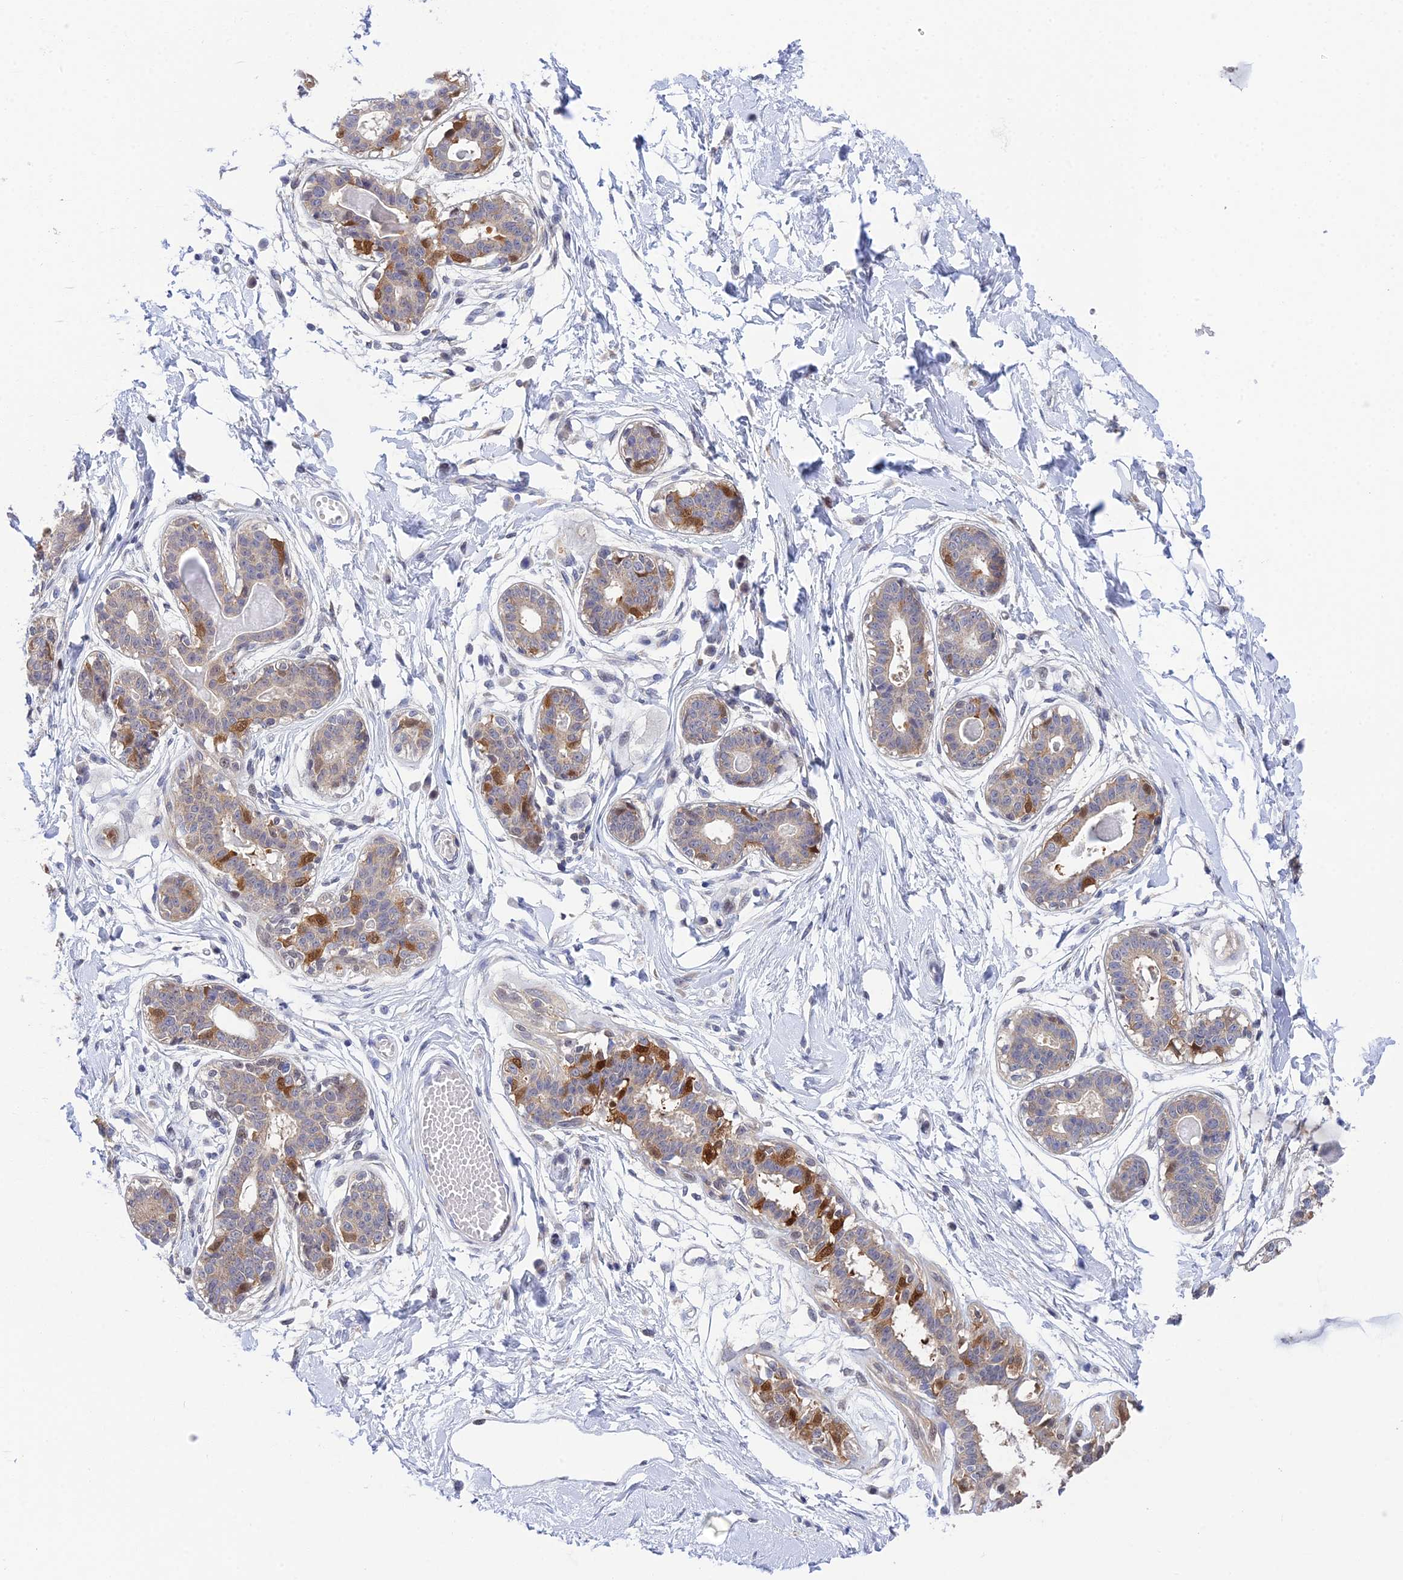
{"staining": {"intensity": "weak", "quantity": "25%-75%", "location": "cytoplasmic/membranous"}, "tissue": "breast", "cell_type": "Adipocytes", "image_type": "normal", "snomed": [{"axis": "morphology", "description": "Normal tissue, NOS"}, {"axis": "topography", "description": "Breast"}], "caption": "A high-resolution micrograph shows immunohistochemistry staining of benign breast, which displays weak cytoplasmic/membranous staining in approximately 25%-75% of adipocytes.", "gene": "ELOA2", "patient": {"sex": "female", "age": 45}}